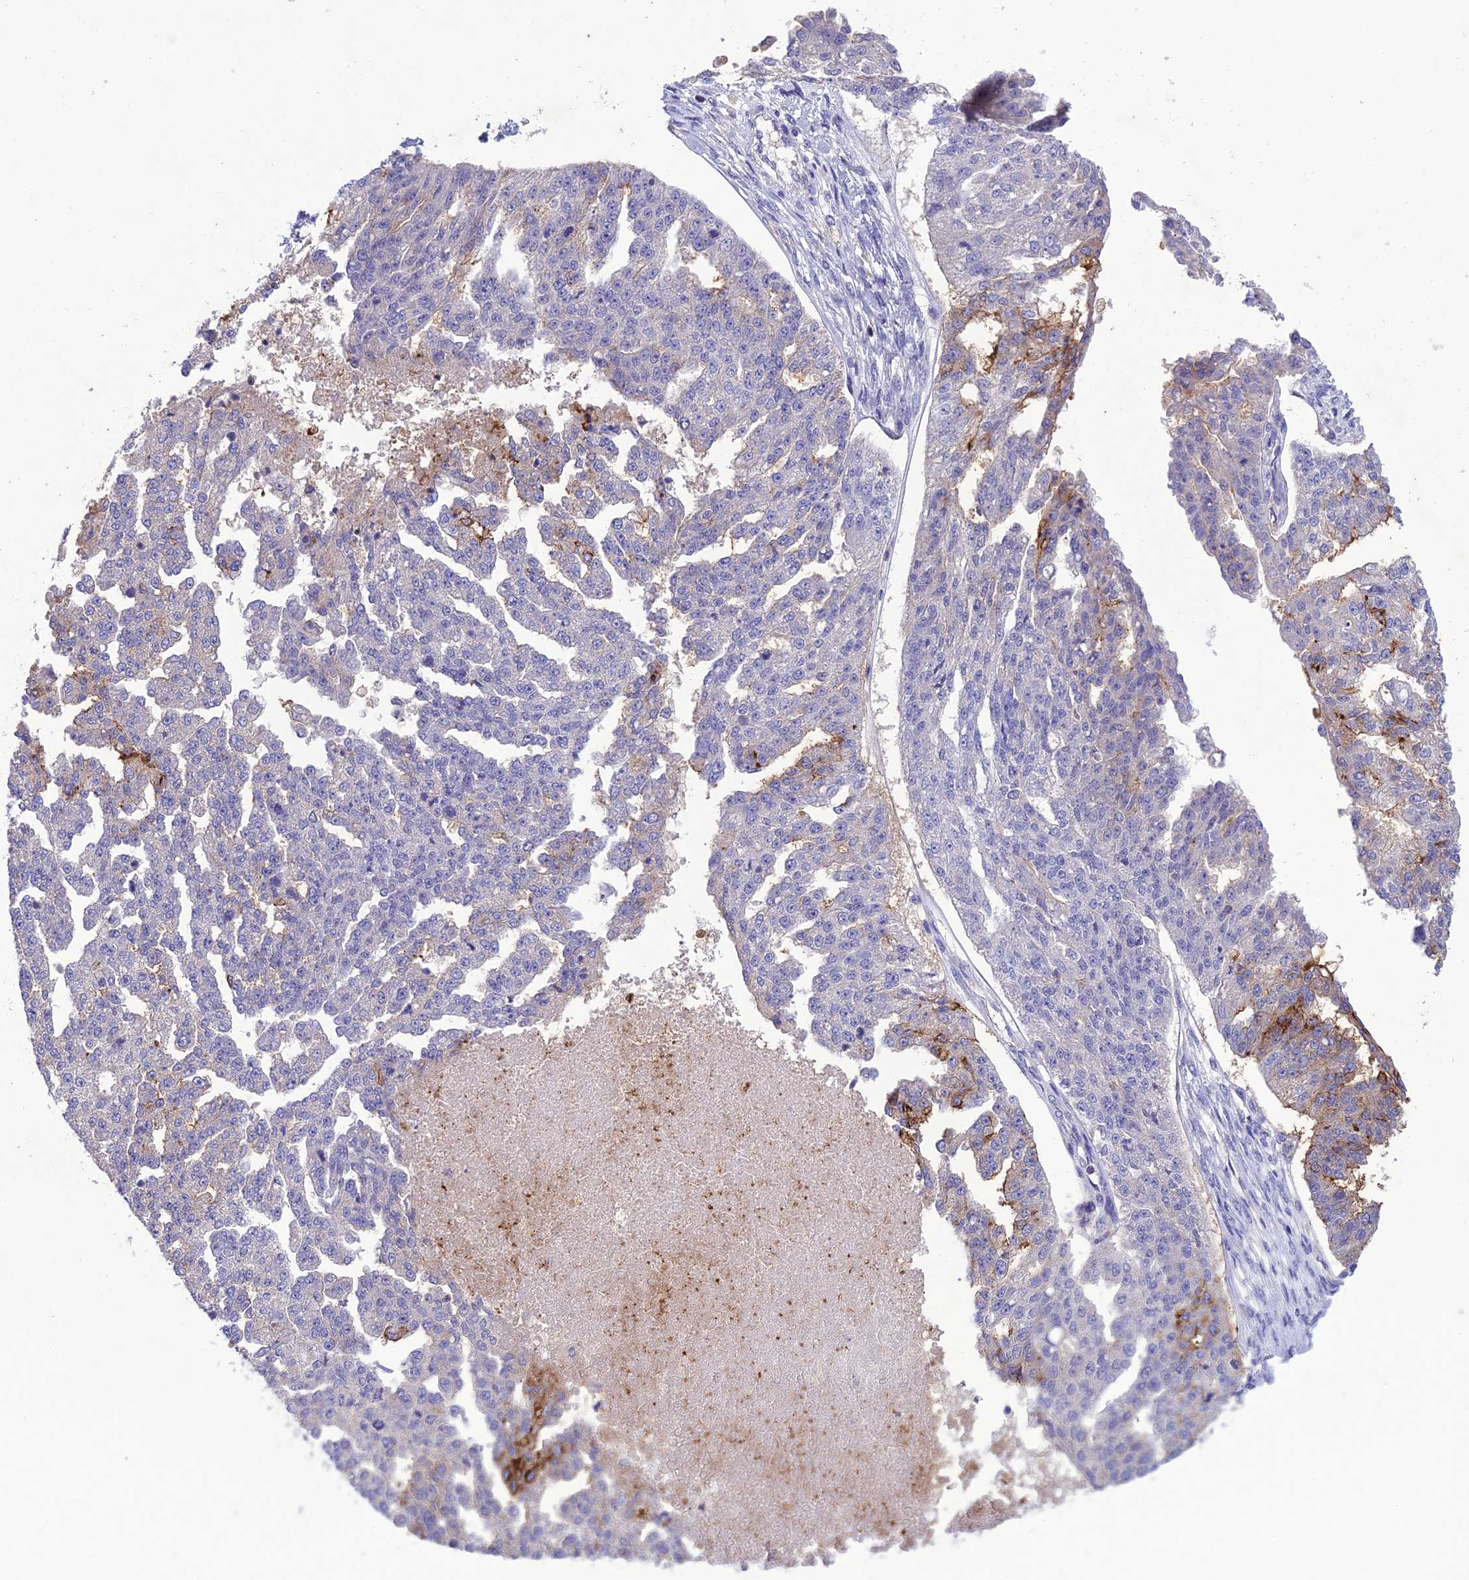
{"staining": {"intensity": "moderate", "quantity": "<25%", "location": "cytoplasmic/membranous"}, "tissue": "ovarian cancer", "cell_type": "Tumor cells", "image_type": "cancer", "snomed": [{"axis": "morphology", "description": "Cystadenocarcinoma, serous, NOS"}, {"axis": "topography", "description": "Ovary"}], "caption": "Protein analysis of serous cystadenocarcinoma (ovarian) tissue exhibits moderate cytoplasmic/membranous staining in about <25% of tumor cells.", "gene": "SNX24", "patient": {"sex": "female", "age": 58}}